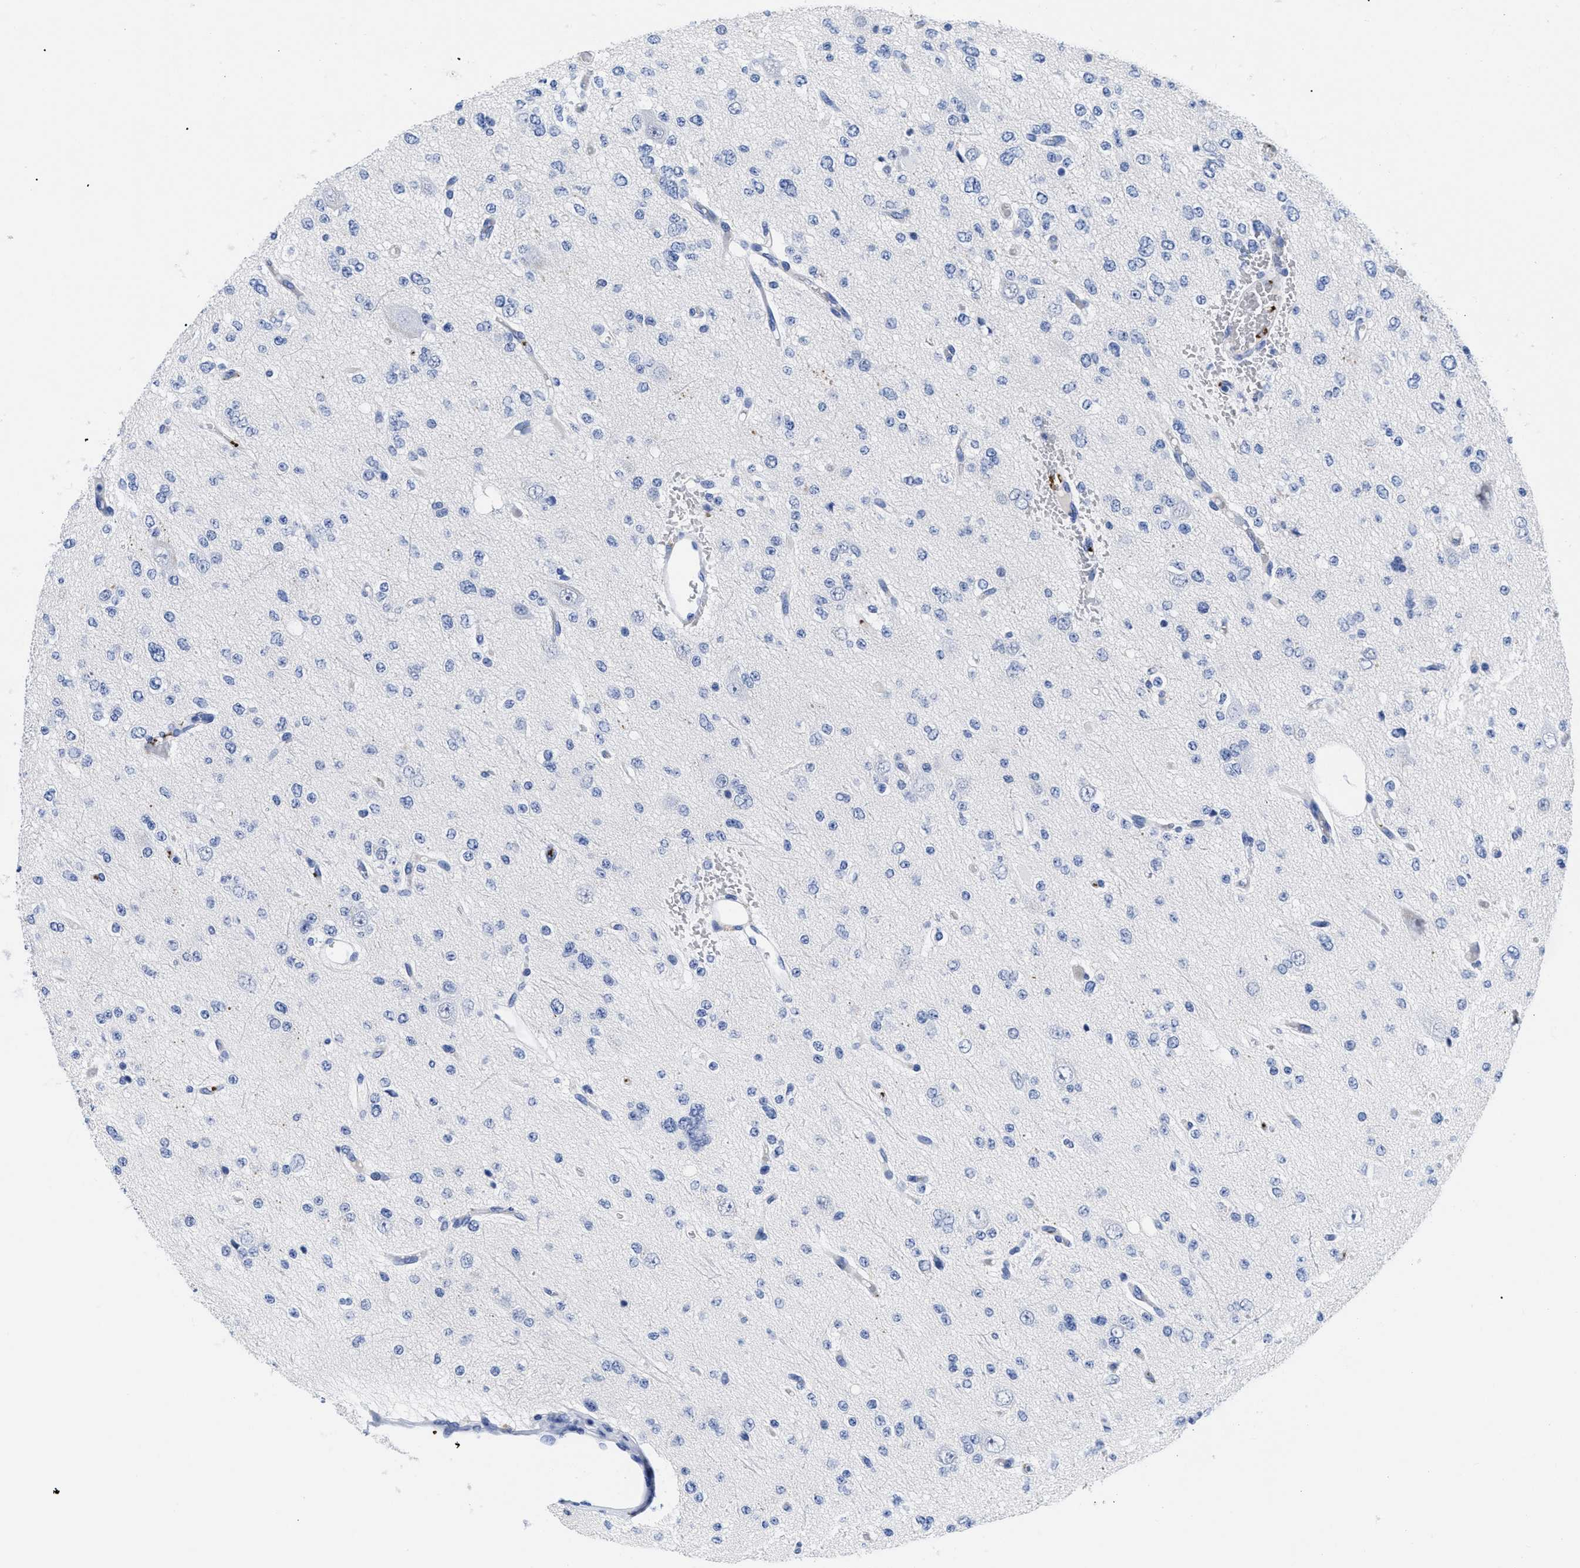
{"staining": {"intensity": "negative", "quantity": "none", "location": "none"}, "tissue": "glioma", "cell_type": "Tumor cells", "image_type": "cancer", "snomed": [{"axis": "morphology", "description": "Glioma, malignant, Low grade"}, {"axis": "topography", "description": "Brain"}], "caption": "The histopathology image demonstrates no significant positivity in tumor cells of glioma. (DAB (3,3'-diaminobenzidine) immunohistochemistry, high magnification).", "gene": "TREML1", "patient": {"sex": "male", "age": 38}}